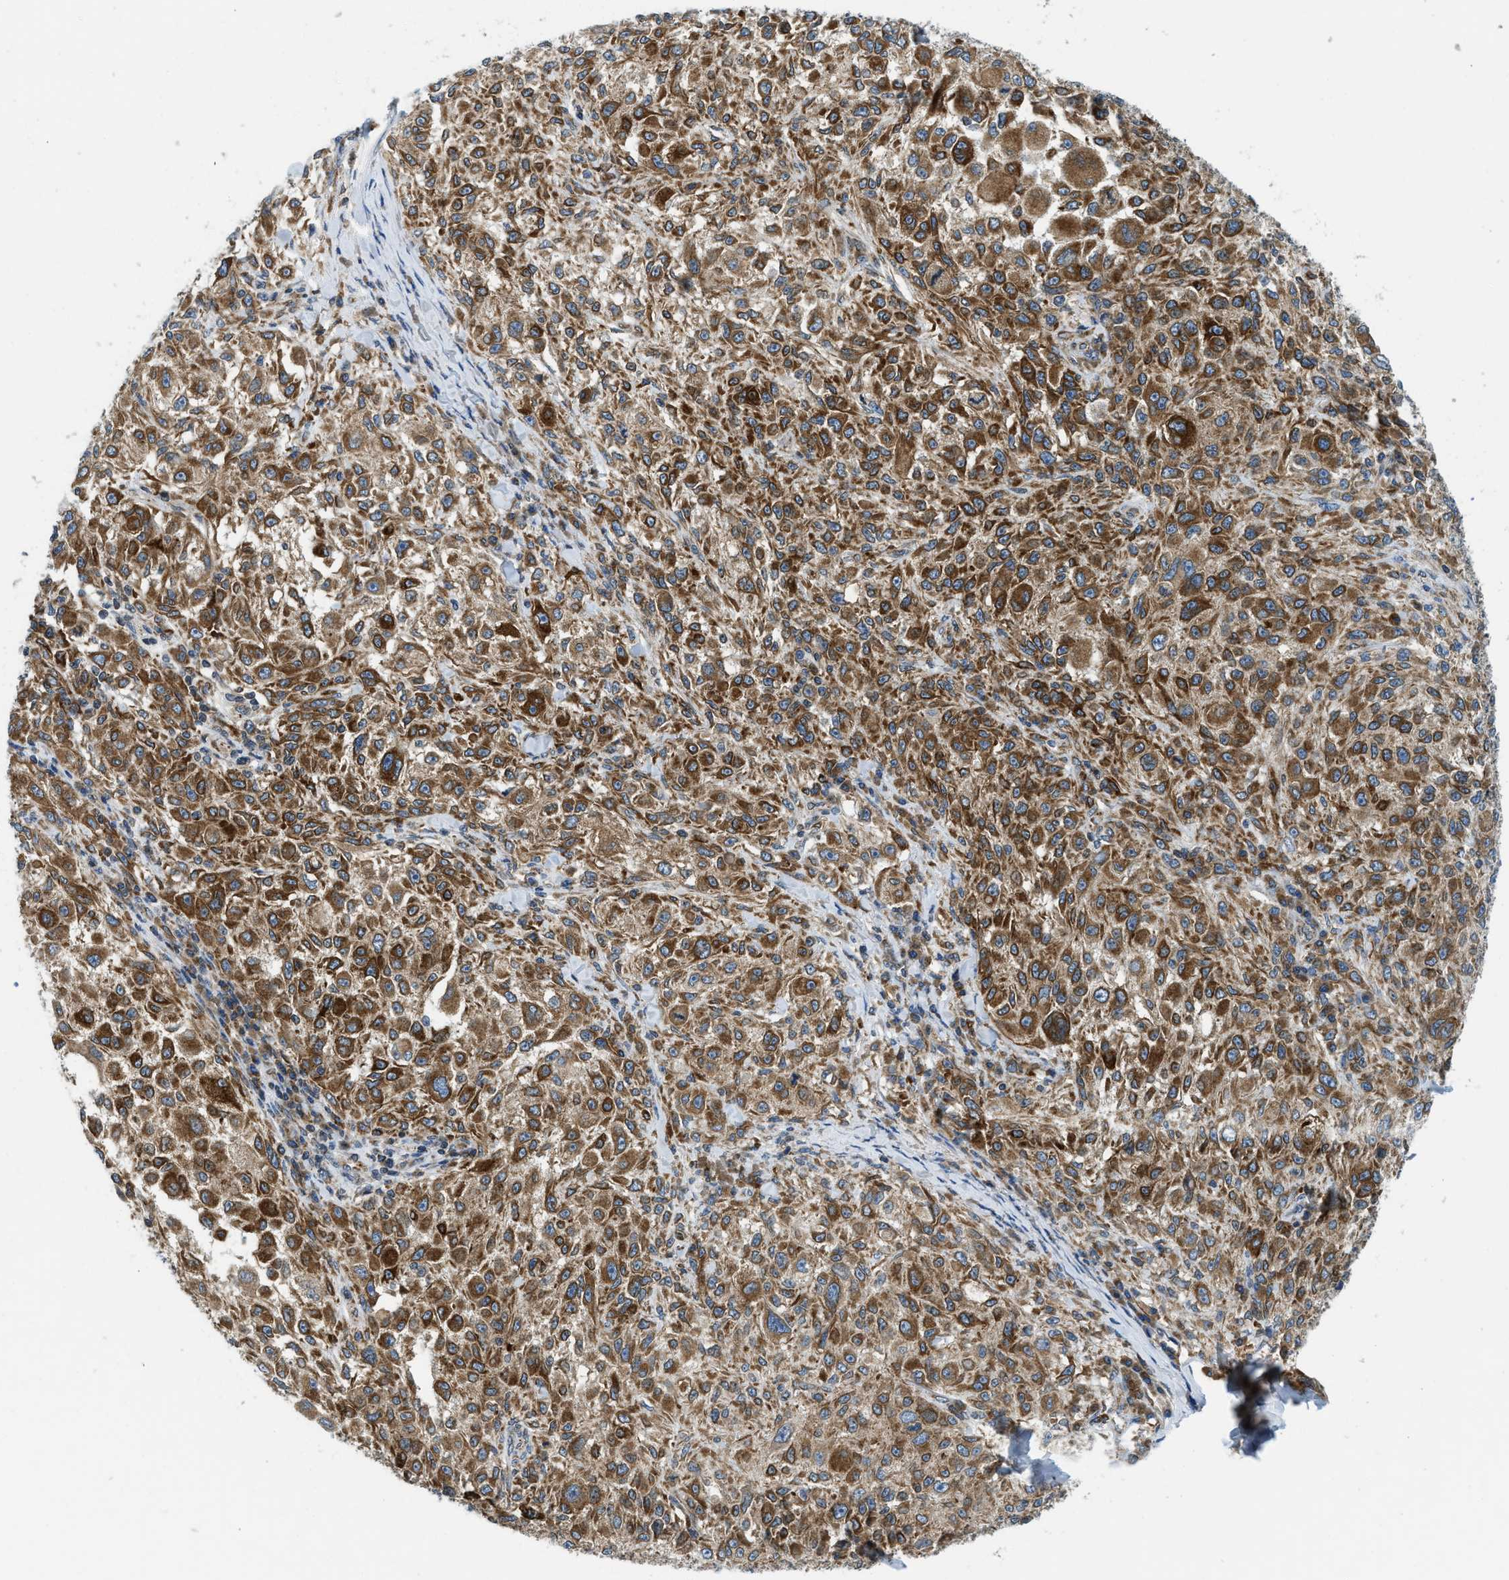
{"staining": {"intensity": "strong", "quantity": ">75%", "location": "cytoplasmic/membranous"}, "tissue": "melanoma", "cell_type": "Tumor cells", "image_type": "cancer", "snomed": [{"axis": "morphology", "description": "Necrosis, NOS"}, {"axis": "morphology", "description": "Malignant melanoma, NOS"}, {"axis": "topography", "description": "Skin"}], "caption": "Melanoma tissue shows strong cytoplasmic/membranous staining in about >75% of tumor cells, visualized by immunohistochemistry.", "gene": "BCAP31", "patient": {"sex": "female", "age": 87}}